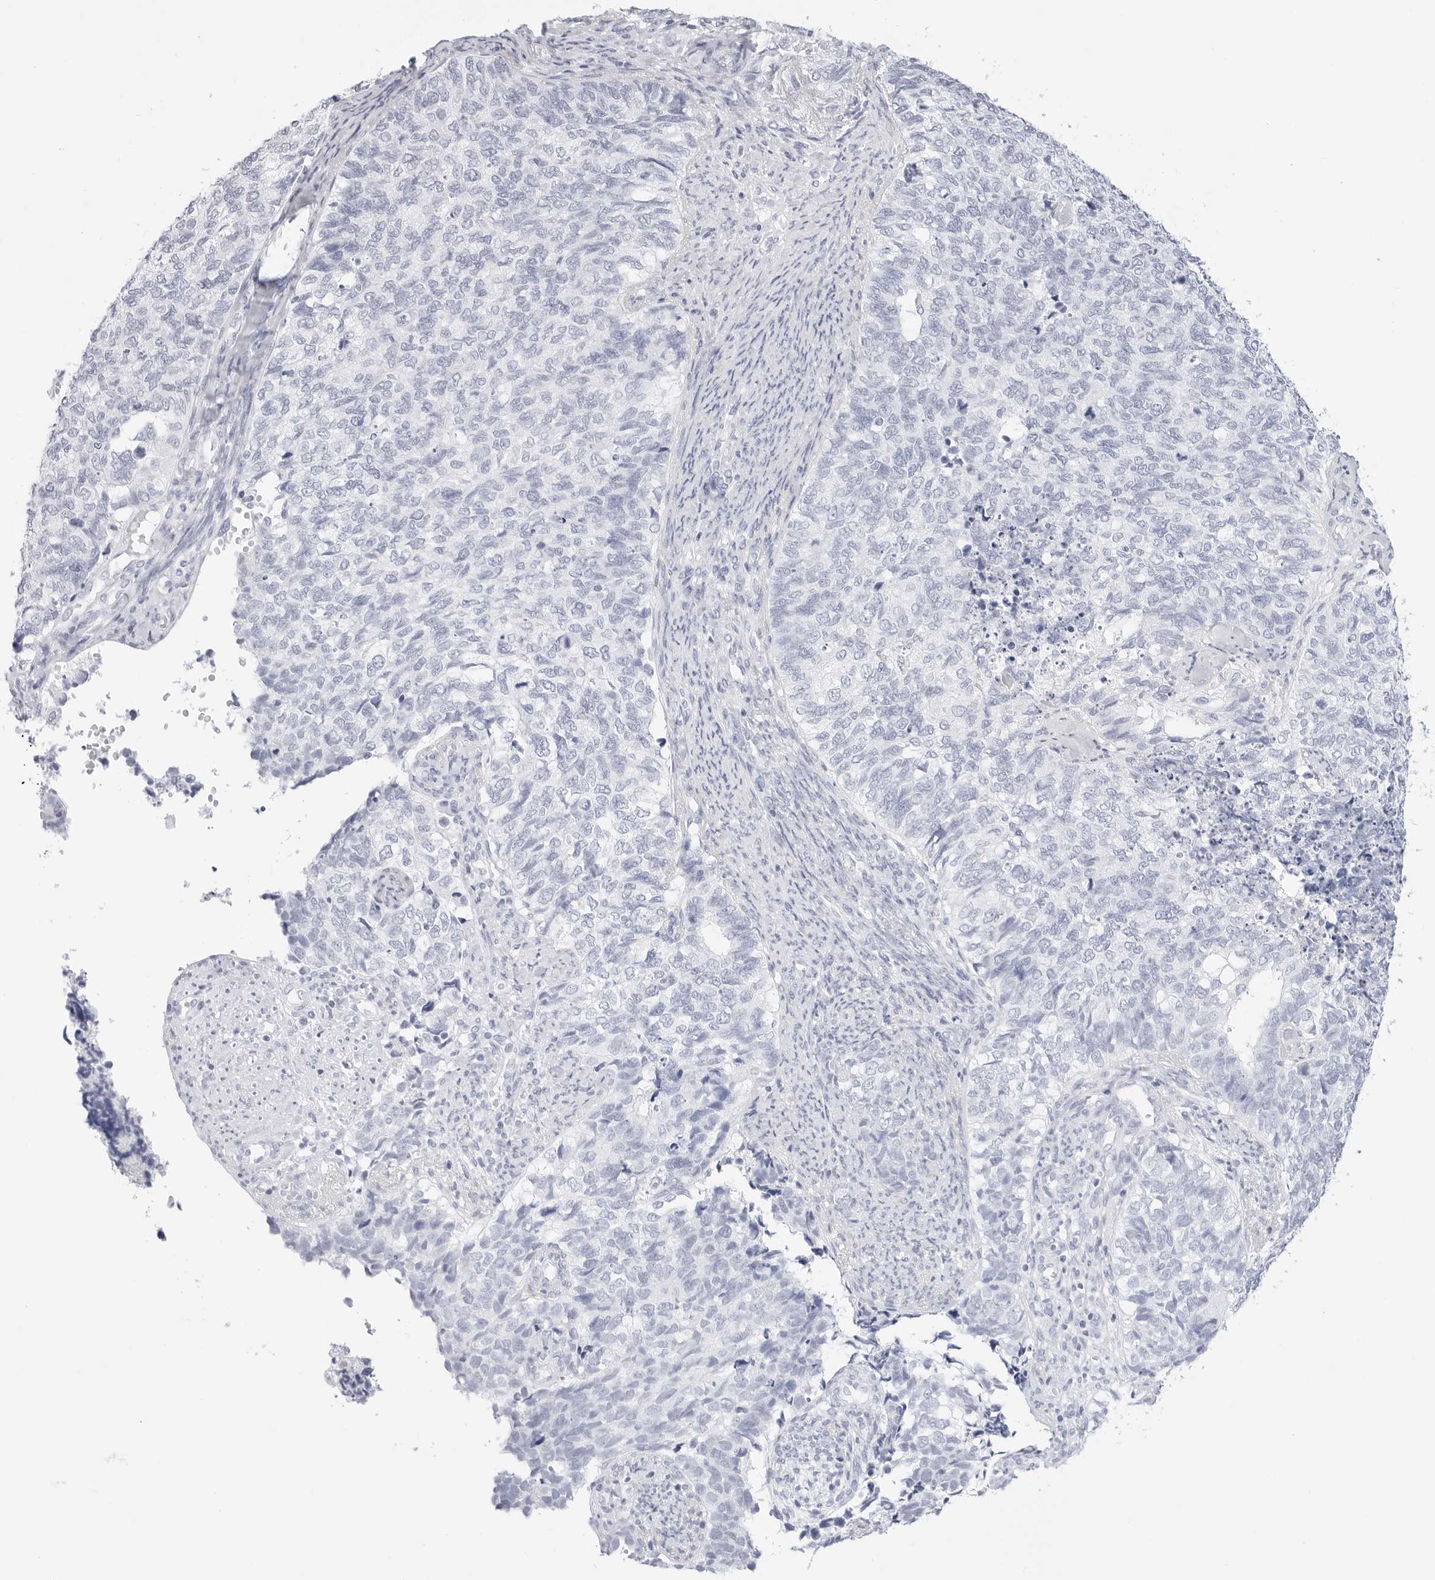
{"staining": {"intensity": "negative", "quantity": "none", "location": "none"}, "tissue": "cervical cancer", "cell_type": "Tumor cells", "image_type": "cancer", "snomed": [{"axis": "morphology", "description": "Squamous cell carcinoma, NOS"}, {"axis": "topography", "description": "Cervix"}], "caption": "Tumor cells show no significant staining in cervical squamous cell carcinoma.", "gene": "TFF2", "patient": {"sex": "female", "age": 63}}